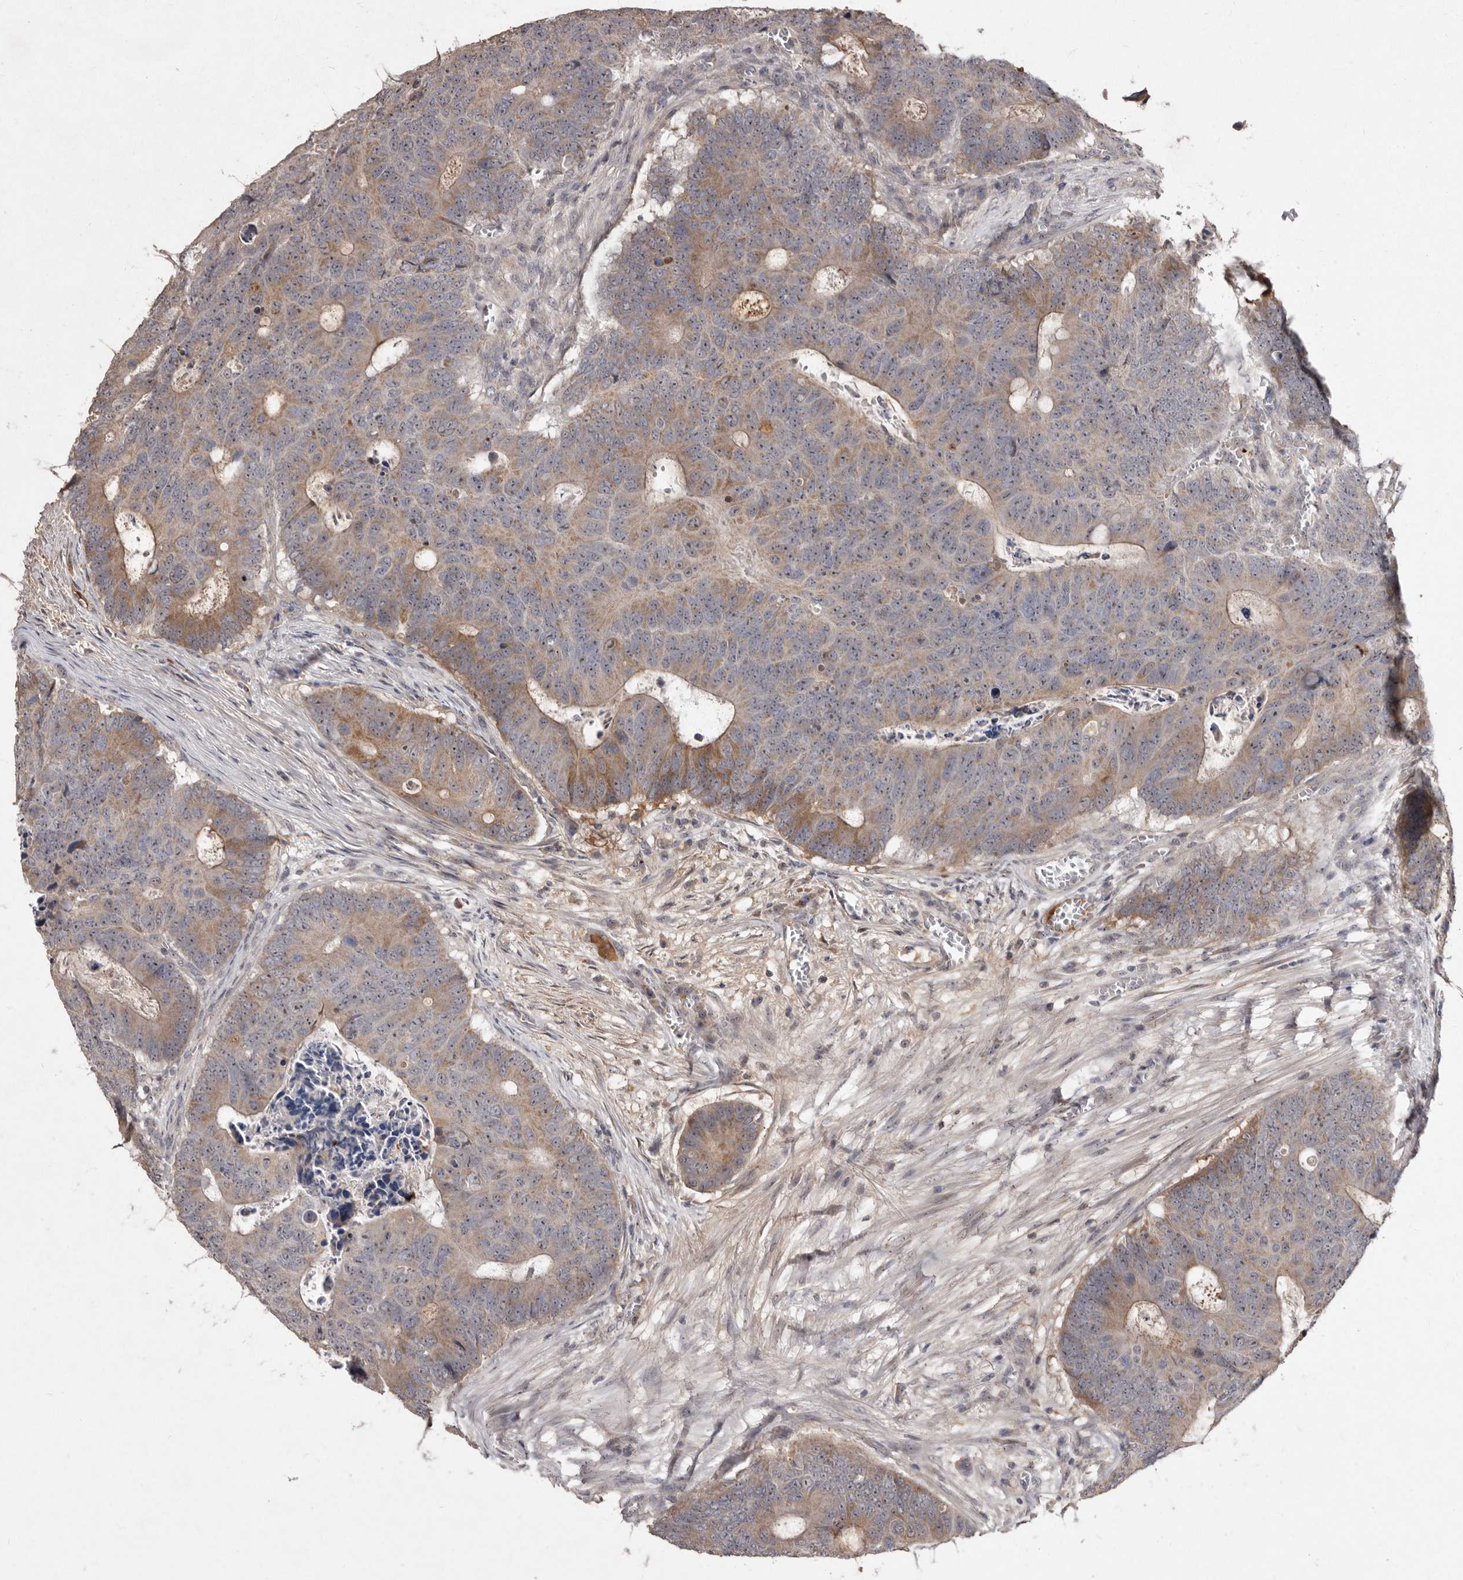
{"staining": {"intensity": "weak", "quantity": "25%-75%", "location": "cytoplasmic/membranous"}, "tissue": "colorectal cancer", "cell_type": "Tumor cells", "image_type": "cancer", "snomed": [{"axis": "morphology", "description": "Adenocarcinoma, NOS"}, {"axis": "topography", "description": "Colon"}], "caption": "Protein analysis of adenocarcinoma (colorectal) tissue shows weak cytoplasmic/membranous positivity in approximately 25%-75% of tumor cells.", "gene": "FLAD1", "patient": {"sex": "male", "age": 87}}